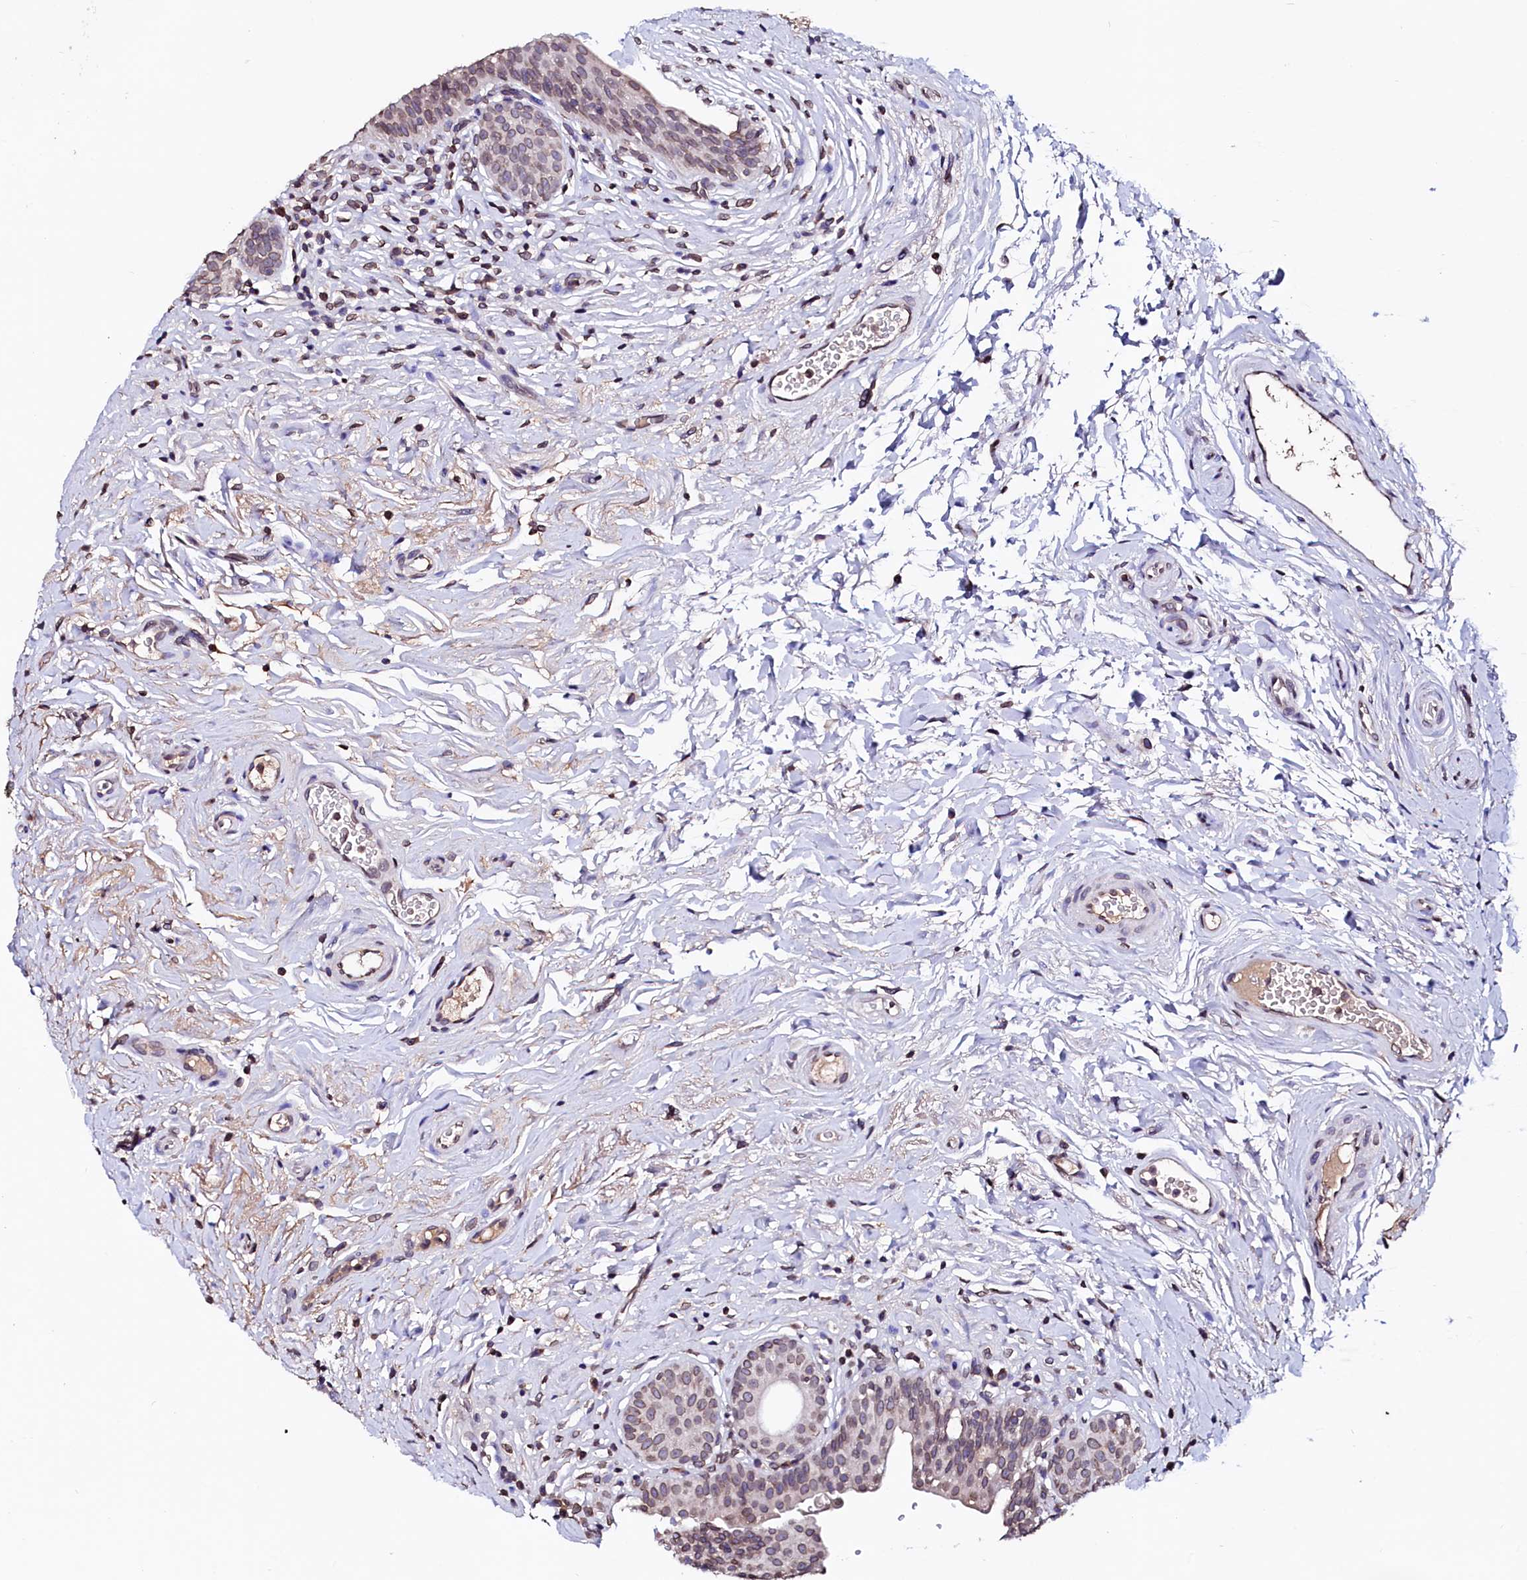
{"staining": {"intensity": "weak", "quantity": "<25%", "location": "cytoplasmic/membranous"}, "tissue": "urinary bladder", "cell_type": "Urothelial cells", "image_type": "normal", "snomed": [{"axis": "morphology", "description": "Normal tissue, NOS"}, {"axis": "topography", "description": "Urinary bladder"}], "caption": "High magnification brightfield microscopy of benign urinary bladder stained with DAB (3,3'-diaminobenzidine) (brown) and counterstained with hematoxylin (blue): urothelial cells show no significant positivity.", "gene": "HAND1", "patient": {"sex": "male", "age": 83}}